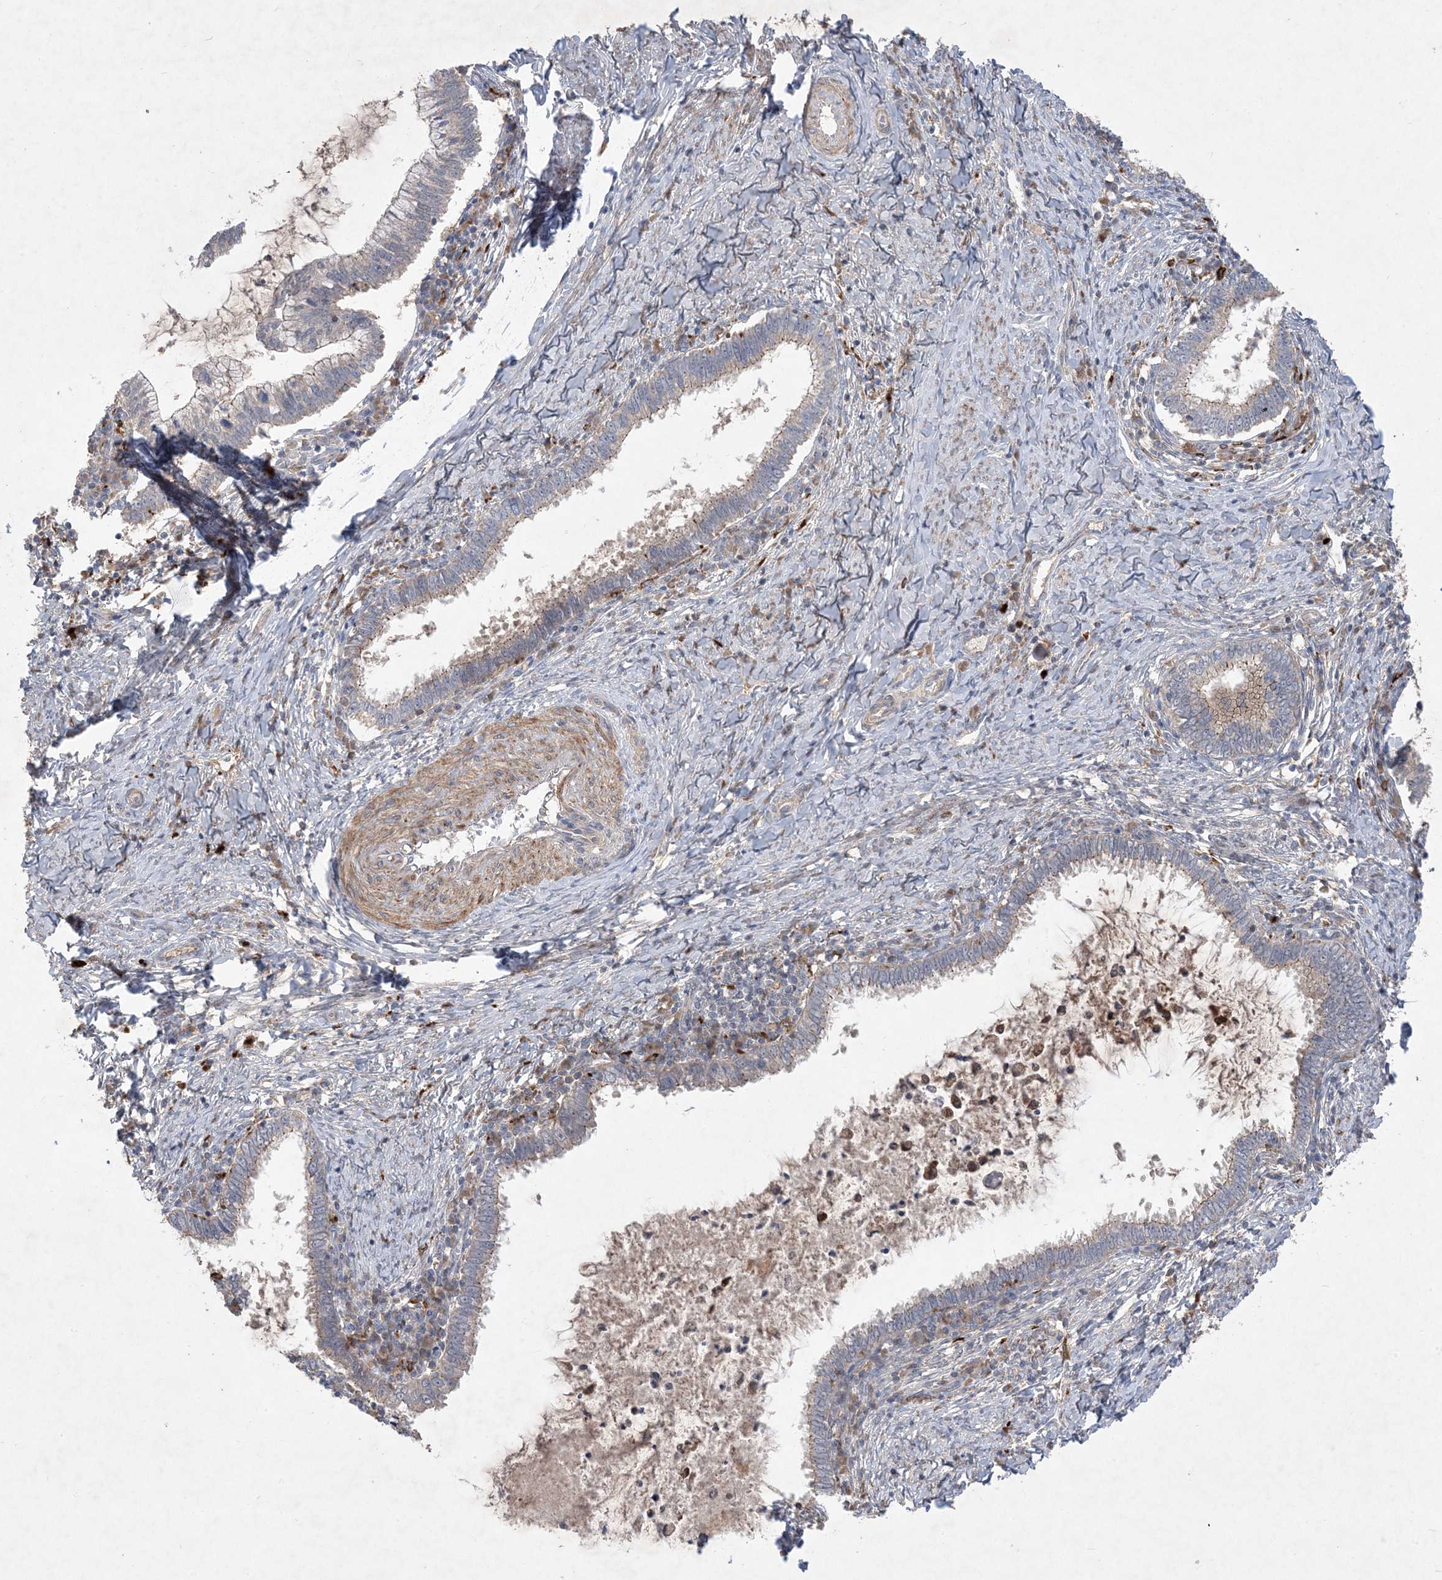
{"staining": {"intensity": "weak", "quantity": "<25%", "location": "cytoplasmic/membranous"}, "tissue": "cervical cancer", "cell_type": "Tumor cells", "image_type": "cancer", "snomed": [{"axis": "morphology", "description": "Adenocarcinoma, NOS"}, {"axis": "topography", "description": "Cervix"}], "caption": "Protein analysis of adenocarcinoma (cervical) reveals no significant expression in tumor cells.", "gene": "MASP2", "patient": {"sex": "female", "age": 36}}